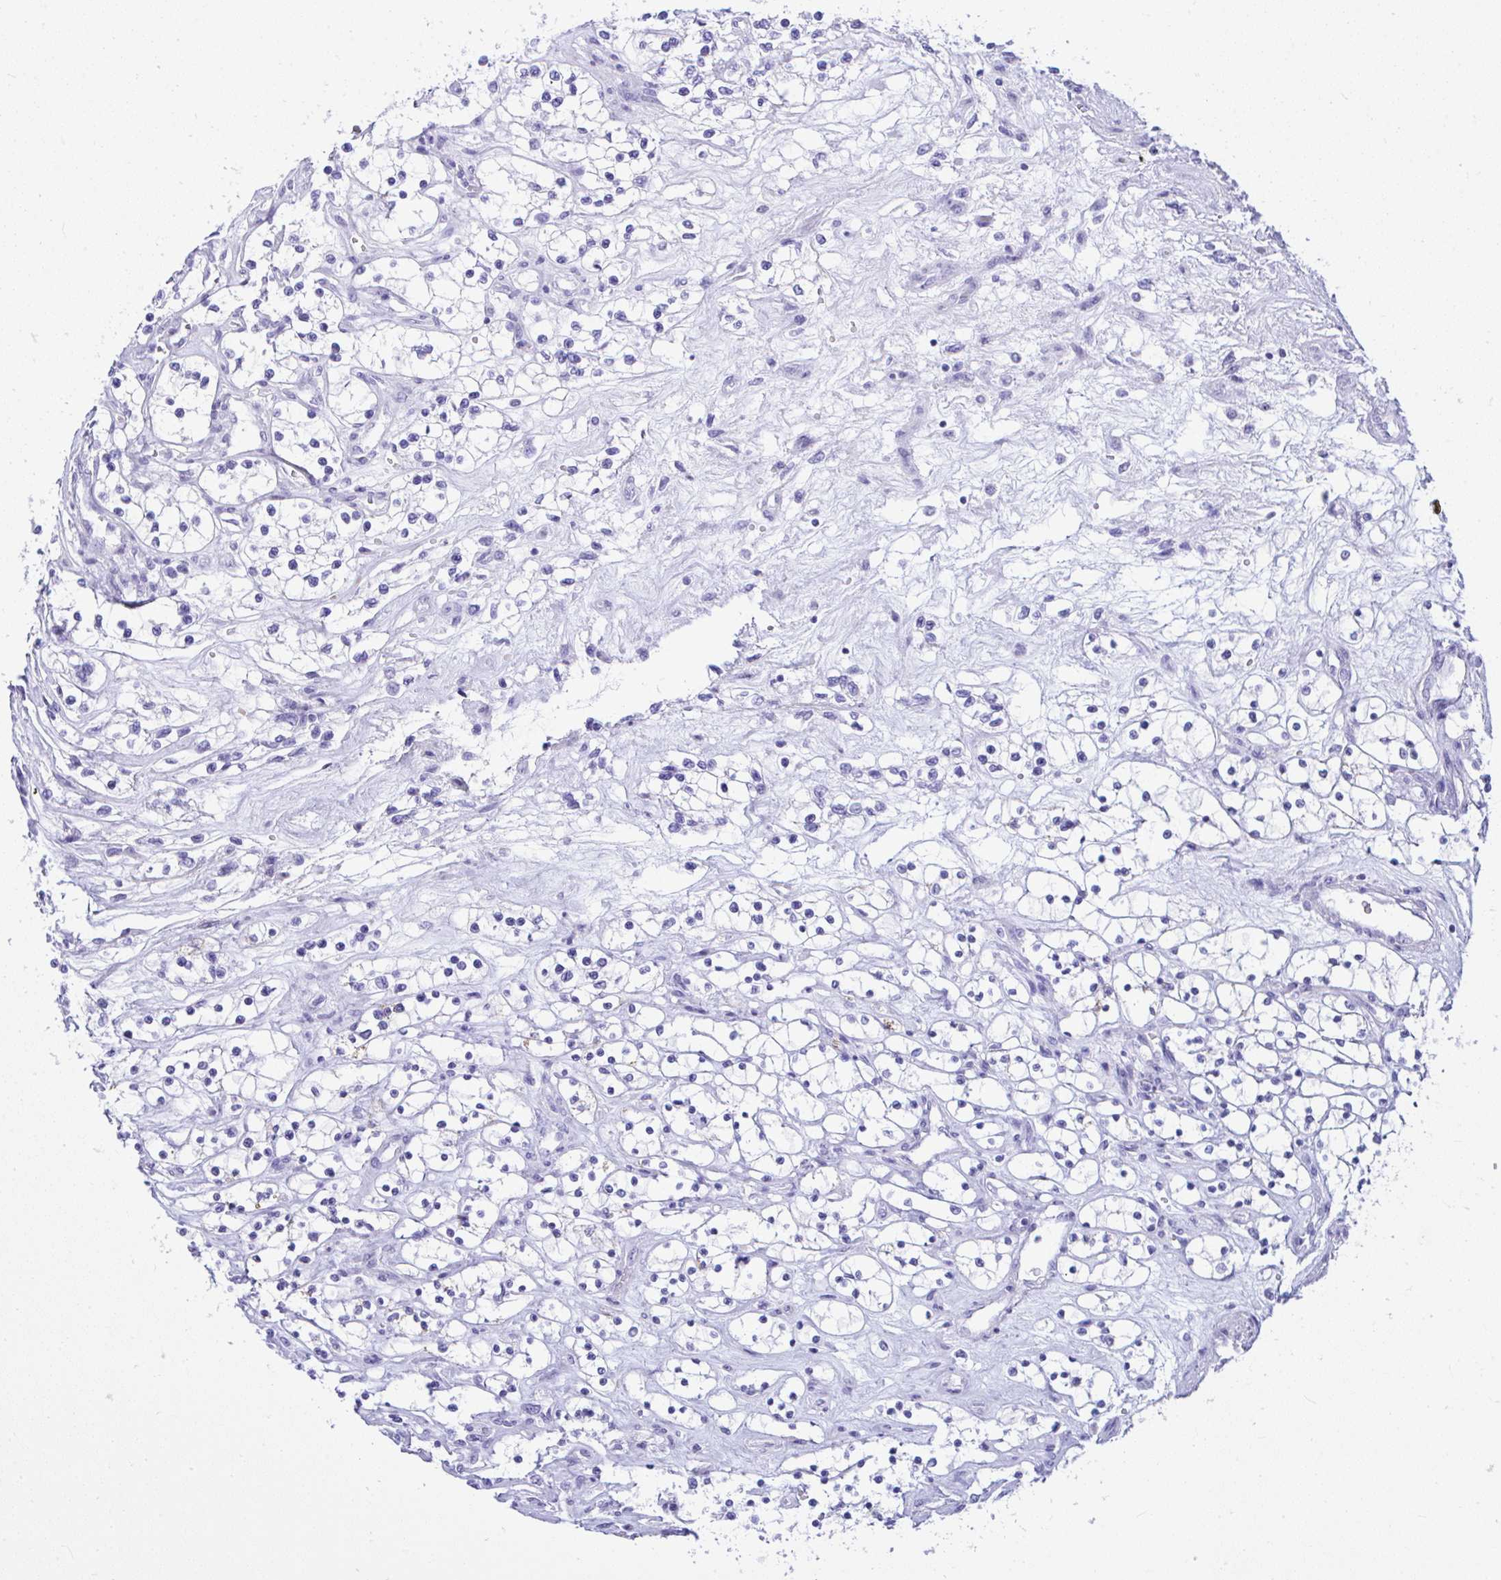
{"staining": {"intensity": "negative", "quantity": "none", "location": "none"}, "tissue": "renal cancer", "cell_type": "Tumor cells", "image_type": "cancer", "snomed": [{"axis": "morphology", "description": "Adenocarcinoma, NOS"}, {"axis": "topography", "description": "Kidney"}], "caption": "High power microscopy image of an immunohistochemistry (IHC) histopathology image of renal adenocarcinoma, revealing no significant staining in tumor cells.", "gene": "SEL1L2", "patient": {"sex": "female", "age": 69}}